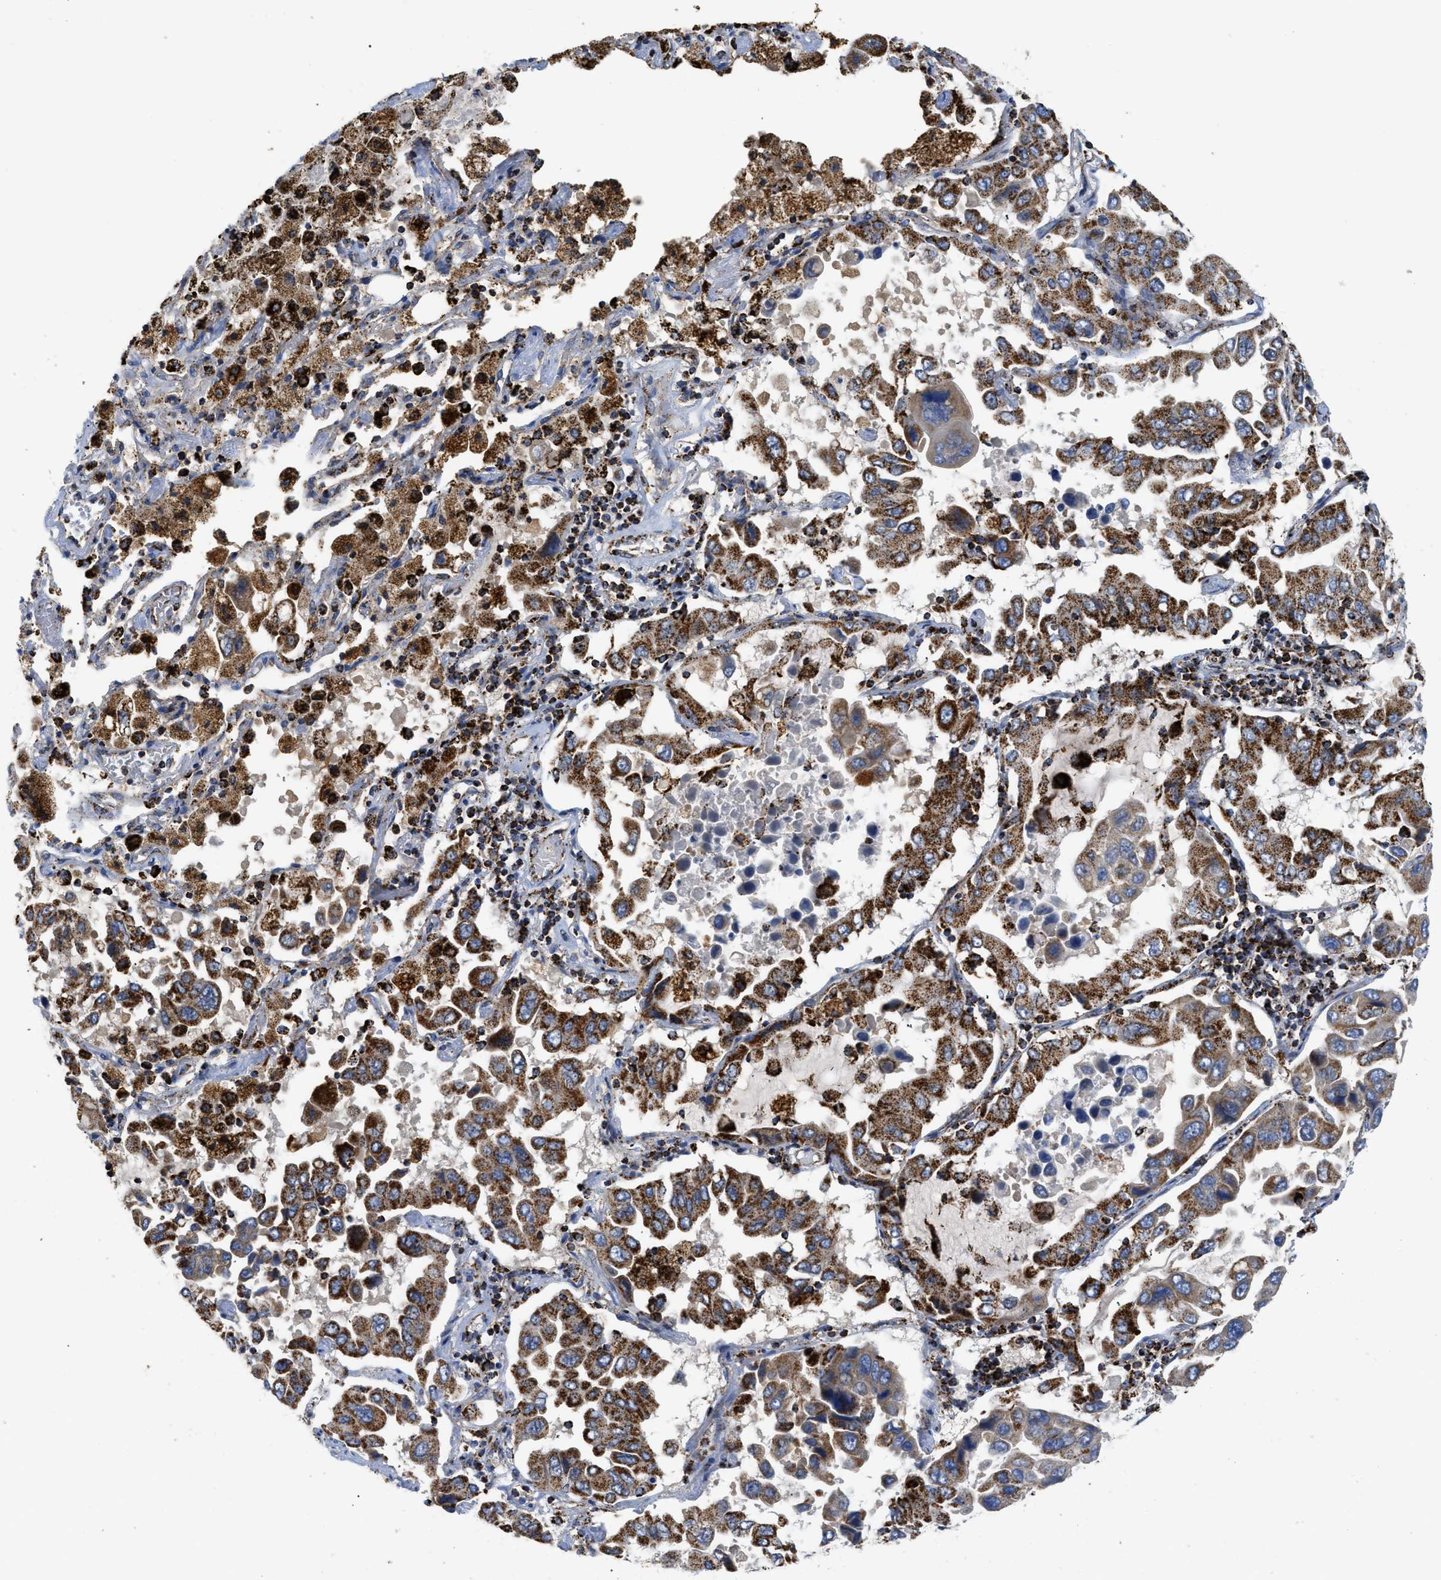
{"staining": {"intensity": "strong", "quantity": "25%-75%", "location": "cytoplasmic/membranous"}, "tissue": "lung cancer", "cell_type": "Tumor cells", "image_type": "cancer", "snomed": [{"axis": "morphology", "description": "Adenocarcinoma, NOS"}, {"axis": "topography", "description": "Lung"}], "caption": "Brown immunohistochemical staining in human lung cancer displays strong cytoplasmic/membranous staining in about 25%-75% of tumor cells.", "gene": "SQOR", "patient": {"sex": "male", "age": 64}}